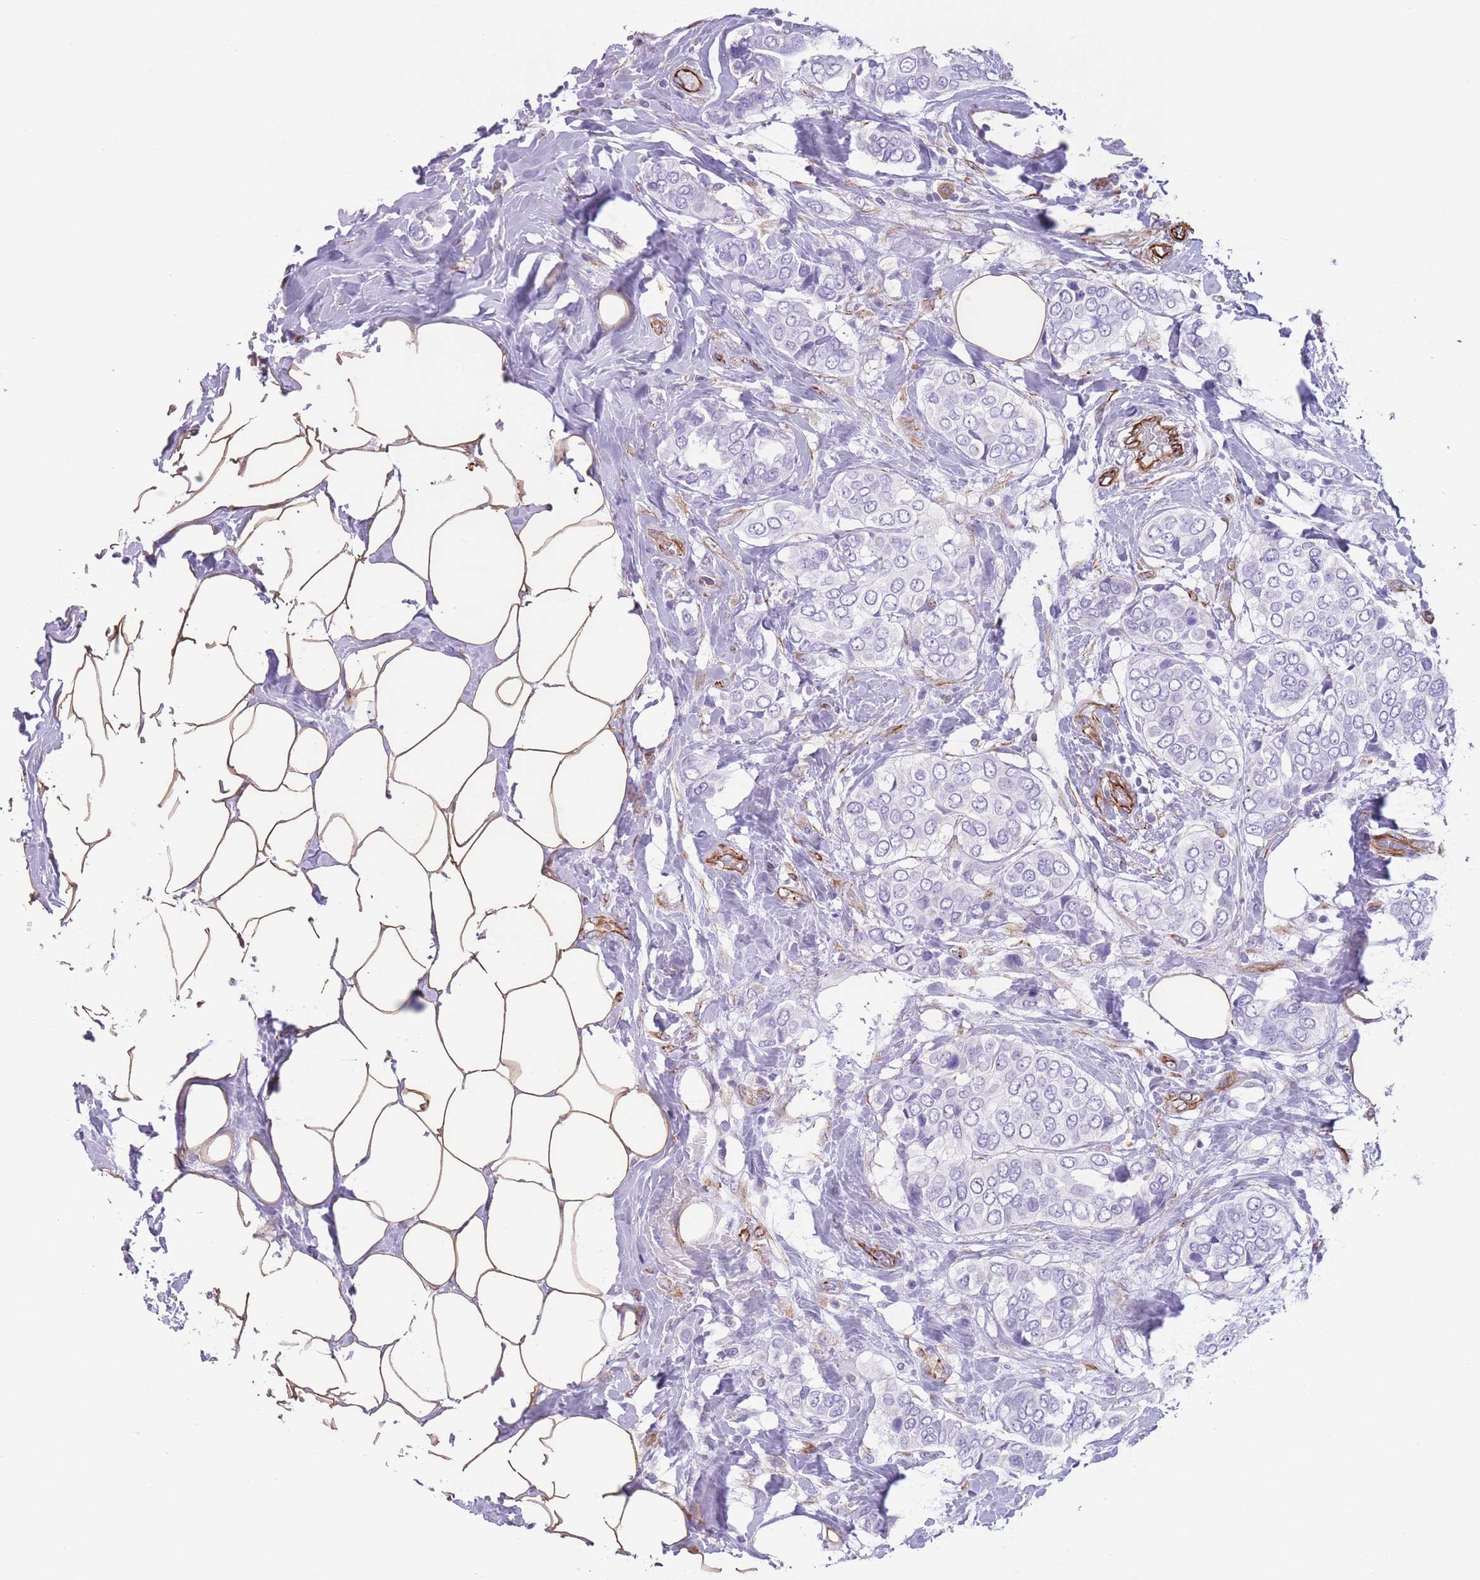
{"staining": {"intensity": "negative", "quantity": "none", "location": "none"}, "tissue": "breast cancer", "cell_type": "Tumor cells", "image_type": "cancer", "snomed": [{"axis": "morphology", "description": "Lobular carcinoma"}, {"axis": "topography", "description": "Breast"}], "caption": "Lobular carcinoma (breast) was stained to show a protein in brown. There is no significant positivity in tumor cells.", "gene": "PTCD1", "patient": {"sex": "female", "age": 51}}